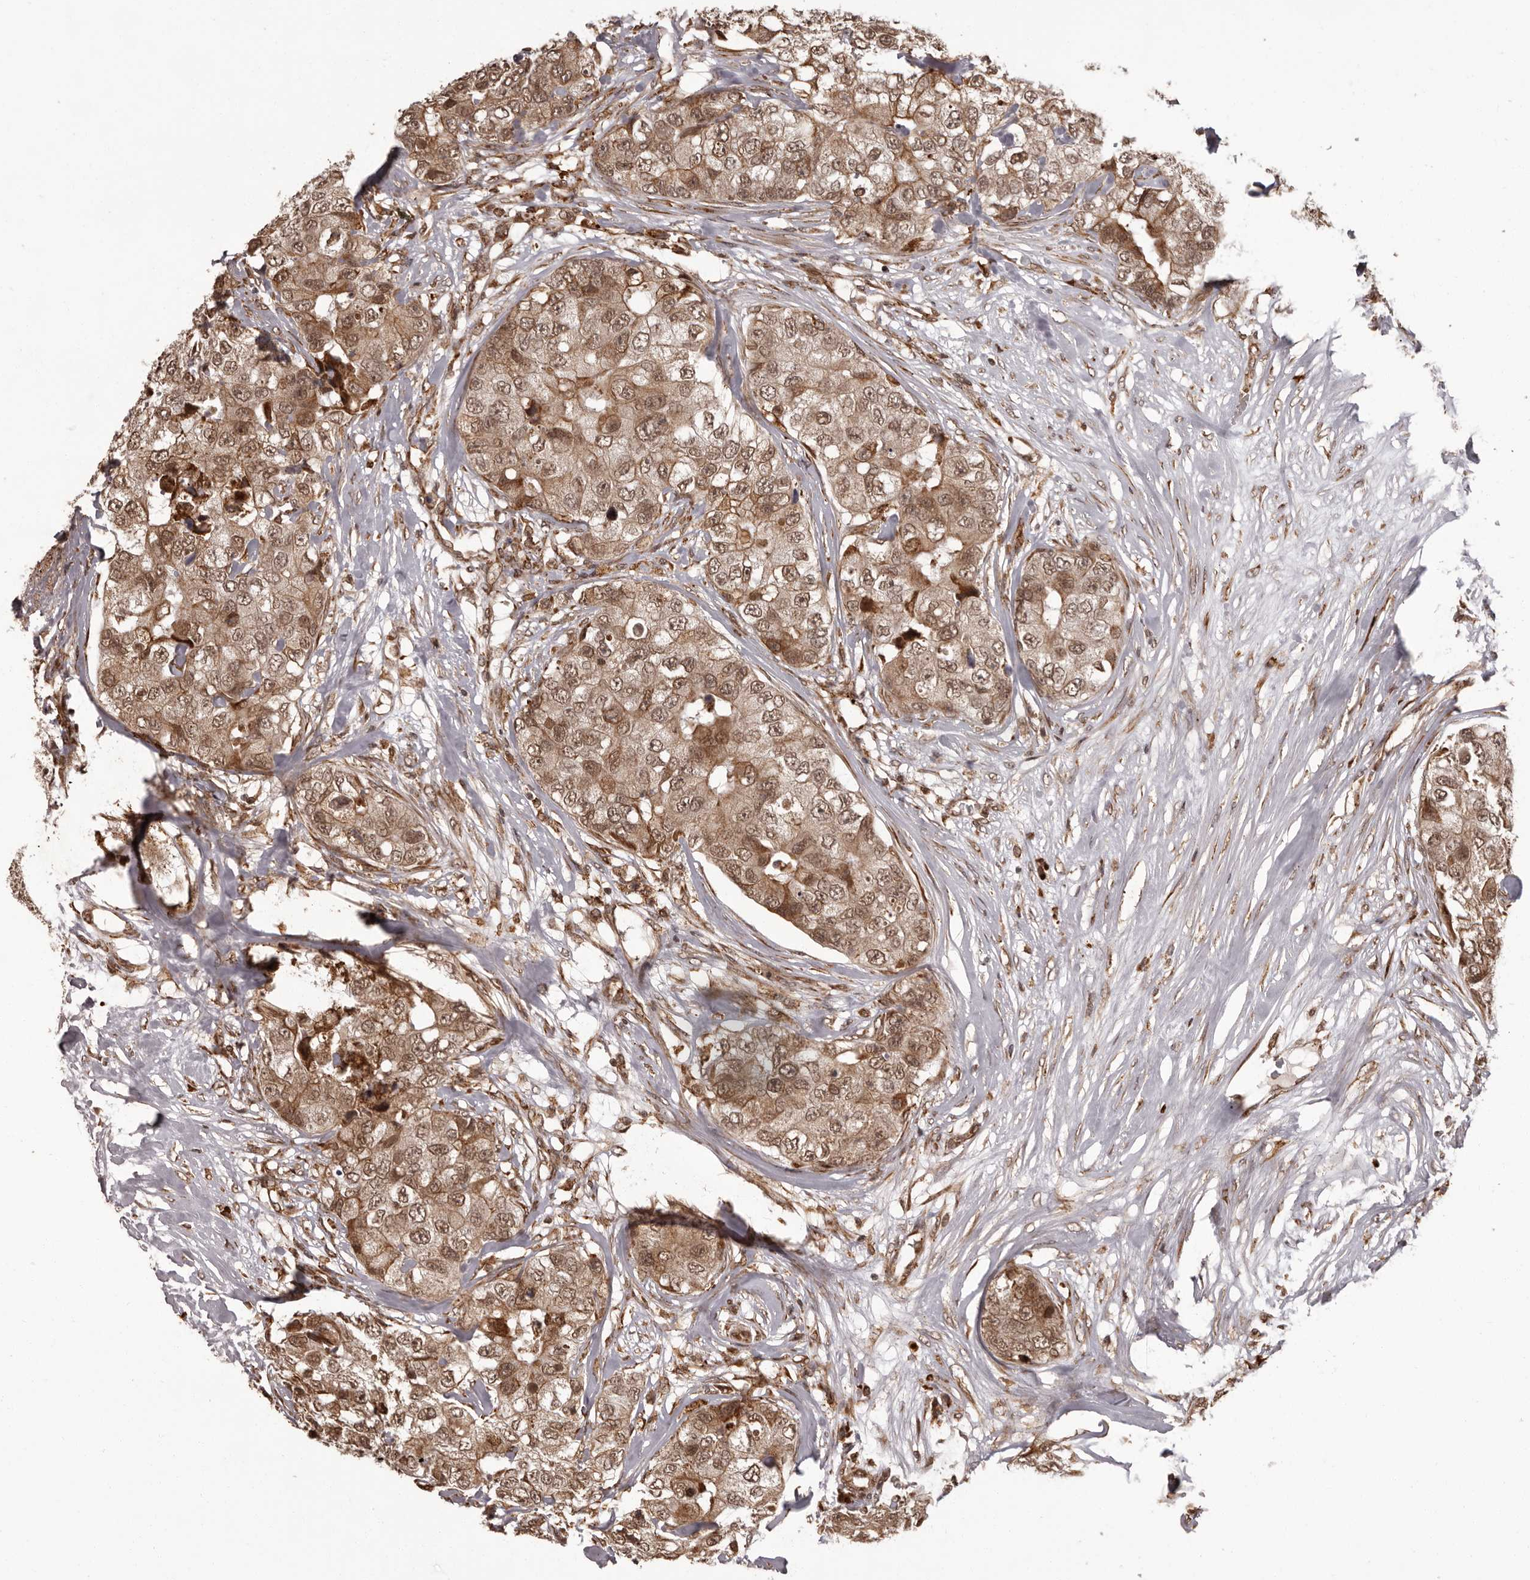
{"staining": {"intensity": "moderate", "quantity": ">75%", "location": "cytoplasmic/membranous,nuclear"}, "tissue": "breast cancer", "cell_type": "Tumor cells", "image_type": "cancer", "snomed": [{"axis": "morphology", "description": "Duct carcinoma"}, {"axis": "topography", "description": "Breast"}], "caption": "A high-resolution image shows immunohistochemistry staining of breast invasive ductal carcinoma, which shows moderate cytoplasmic/membranous and nuclear positivity in approximately >75% of tumor cells.", "gene": "IL32", "patient": {"sex": "female", "age": 62}}